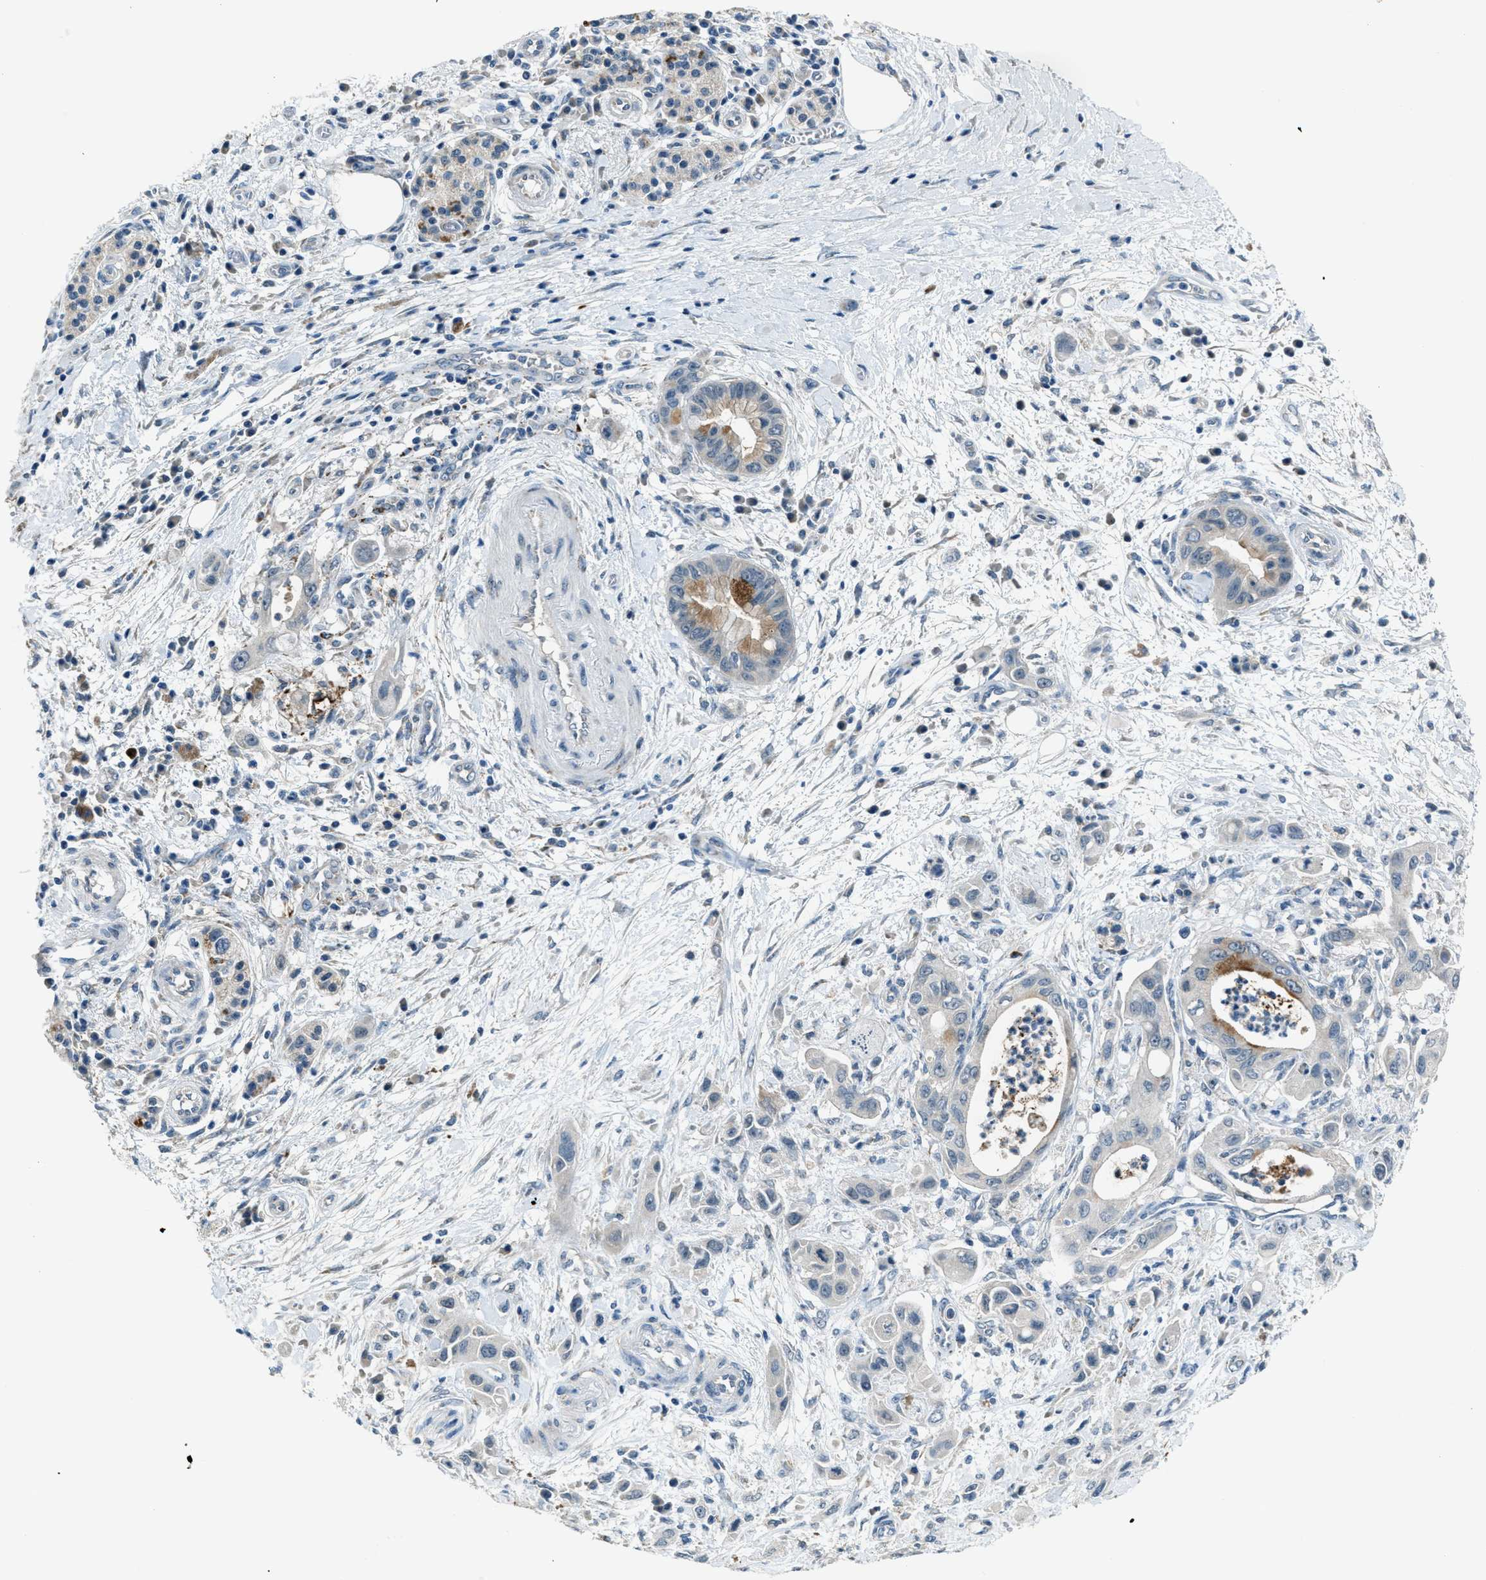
{"staining": {"intensity": "strong", "quantity": "<25%", "location": "cytoplasmic/membranous"}, "tissue": "pancreatic cancer", "cell_type": "Tumor cells", "image_type": "cancer", "snomed": [{"axis": "morphology", "description": "Adenocarcinoma, NOS"}, {"axis": "topography", "description": "Pancreas"}], "caption": "This micrograph demonstrates IHC staining of pancreatic adenocarcinoma, with medium strong cytoplasmic/membranous positivity in approximately <25% of tumor cells.", "gene": "CDON", "patient": {"sex": "female", "age": 73}}